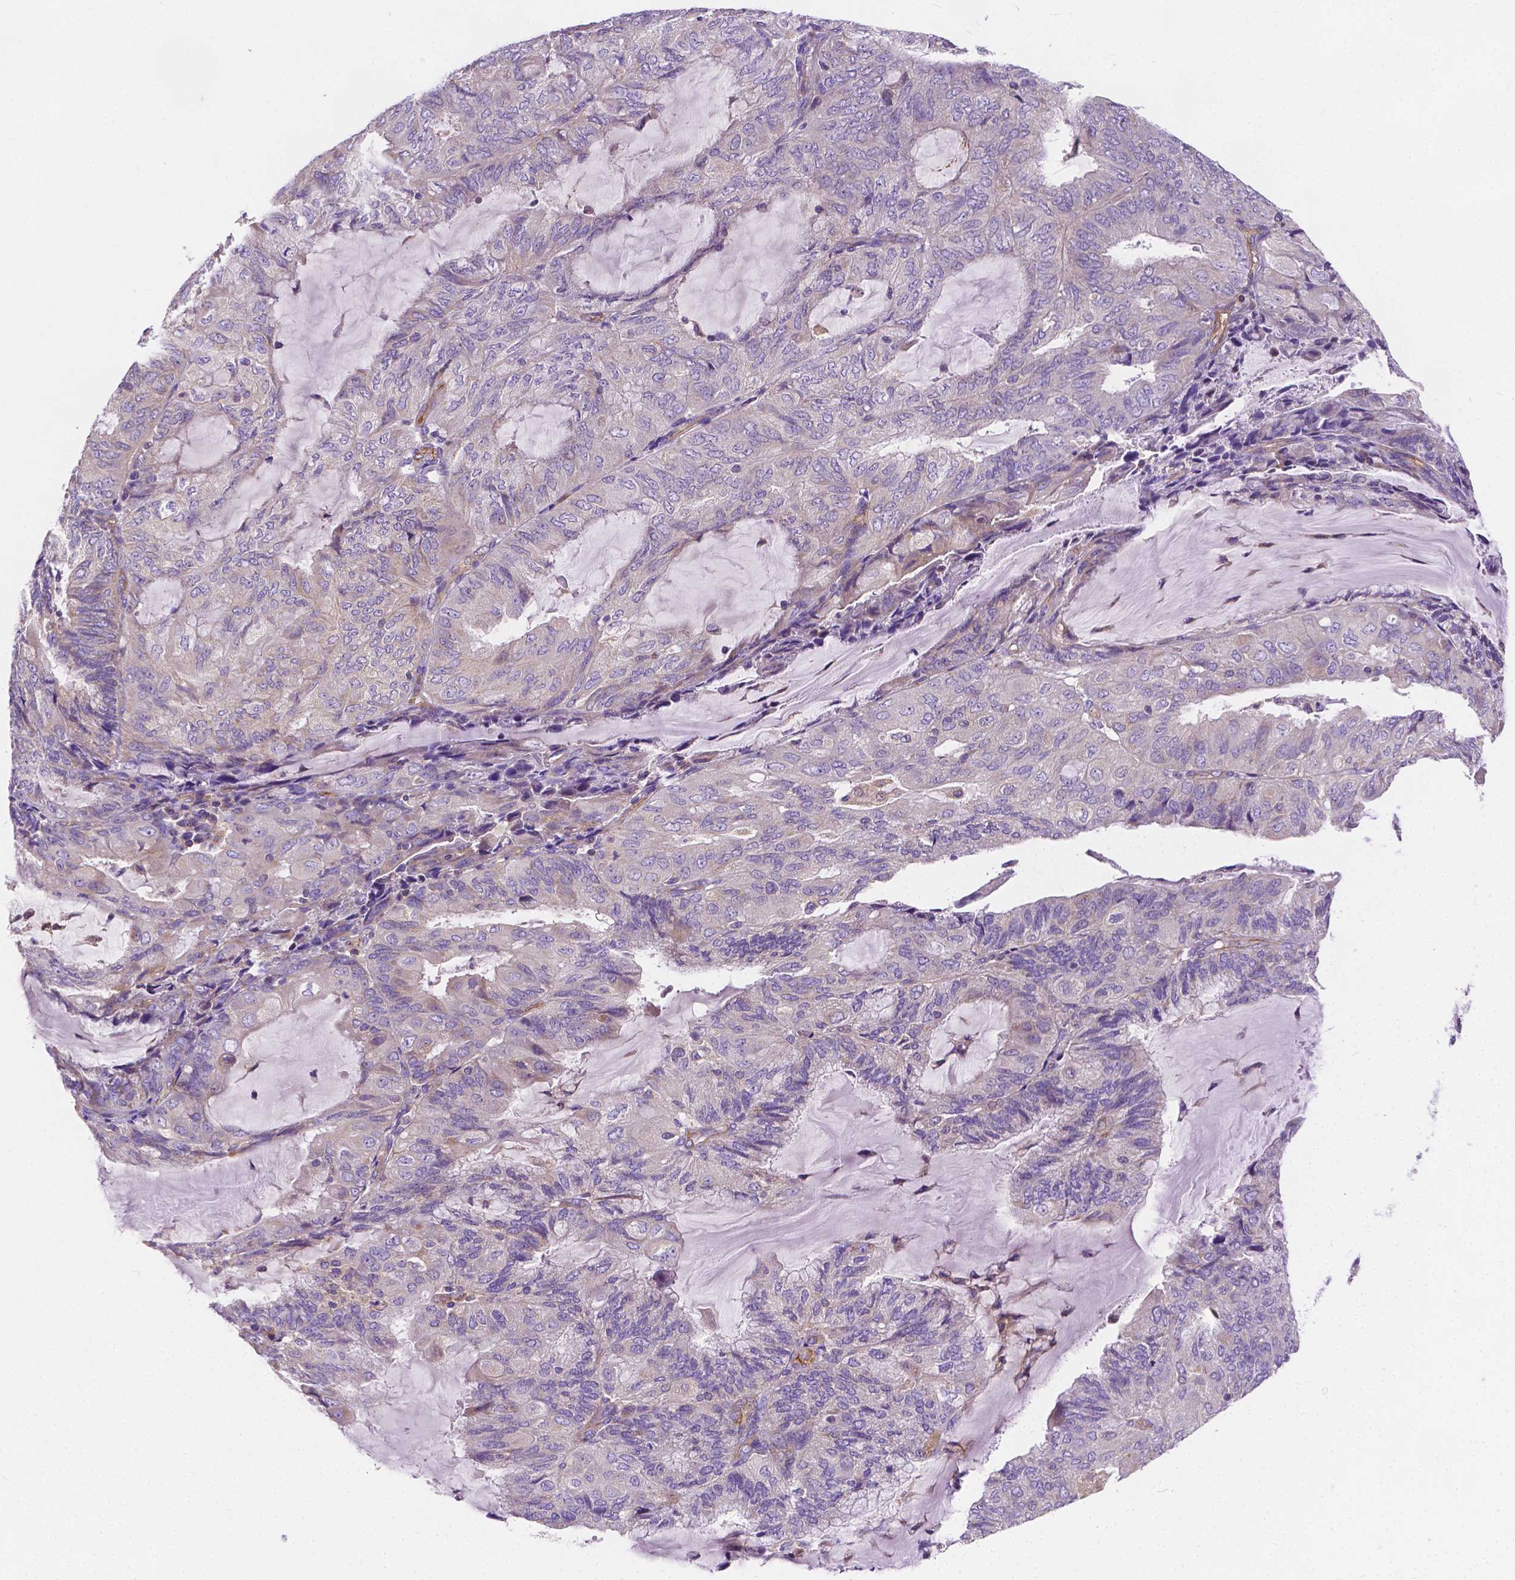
{"staining": {"intensity": "negative", "quantity": "none", "location": "none"}, "tissue": "endometrial cancer", "cell_type": "Tumor cells", "image_type": "cancer", "snomed": [{"axis": "morphology", "description": "Adenocarcinoma, NOS"}, {"axis": "topography", "description": "Endometrium"}], "caption": "Adenocarcinoma (endometrial) stained for a protein using IHC reveals no expression tumor cells.", "gene": "RAB20", "patient": {"sex": "female", "age": 81}}